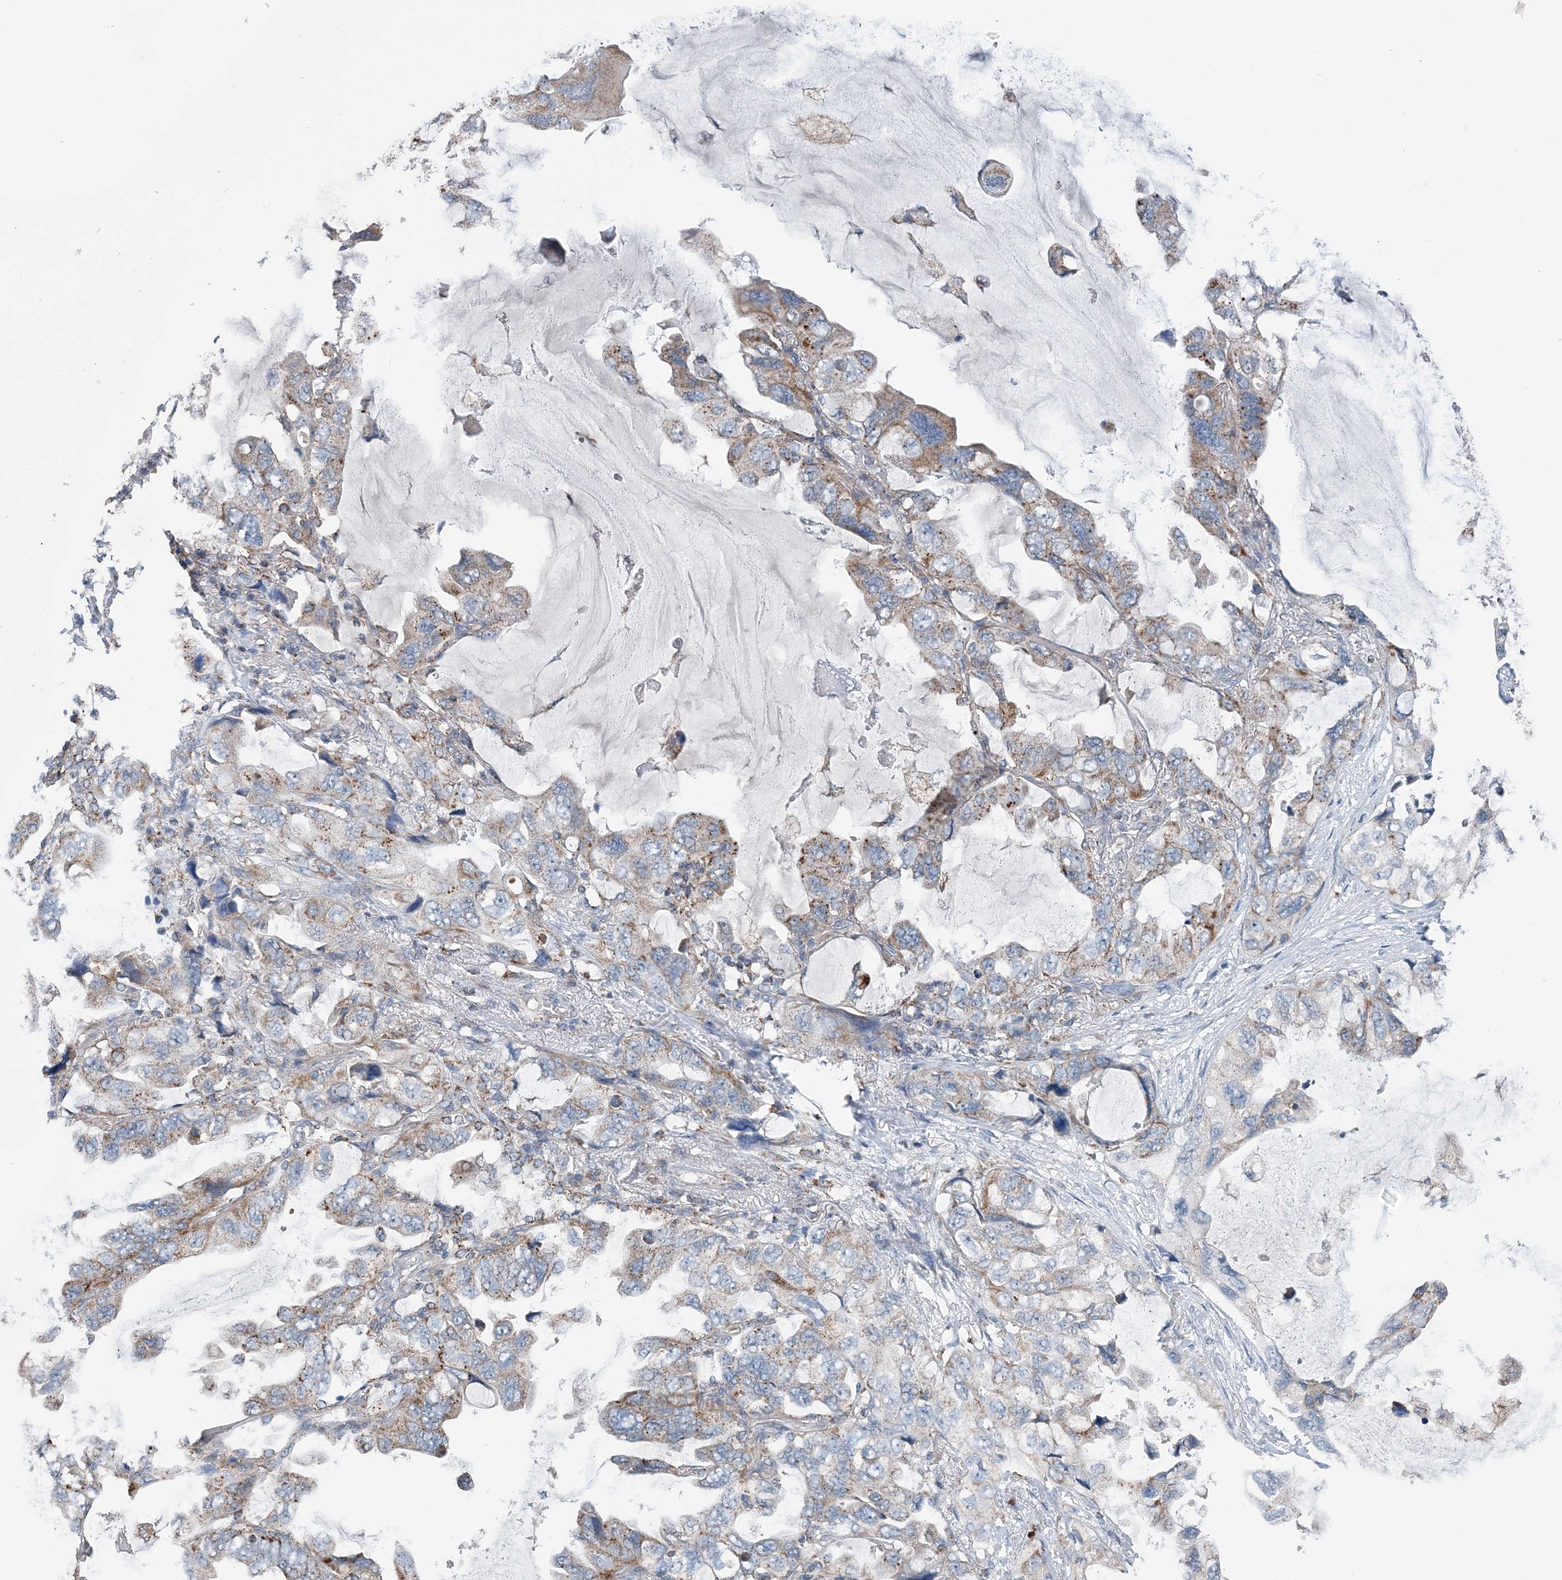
{"staining": {"intensity": "moderate", "quantity": "25%-75%", "location": "cytoplasmic/membranous"}, "tissue": "lung cancer", "cell_type": "Tumor cells", "image_type": "cancer", "snomed": [{"axis": "morphology", "description": "Squamous cell carcinoma, NOS"}, {"axis": "topography", "description": "Lung"}], "caption": "Protein staining of lung cancer tissue exhibits moderate cytoplasmic/membranous positivity in approximately 25%-75% of tumor cells.", "gene": "SPRY2", "patient": {"sex": "female", "age": 73}}